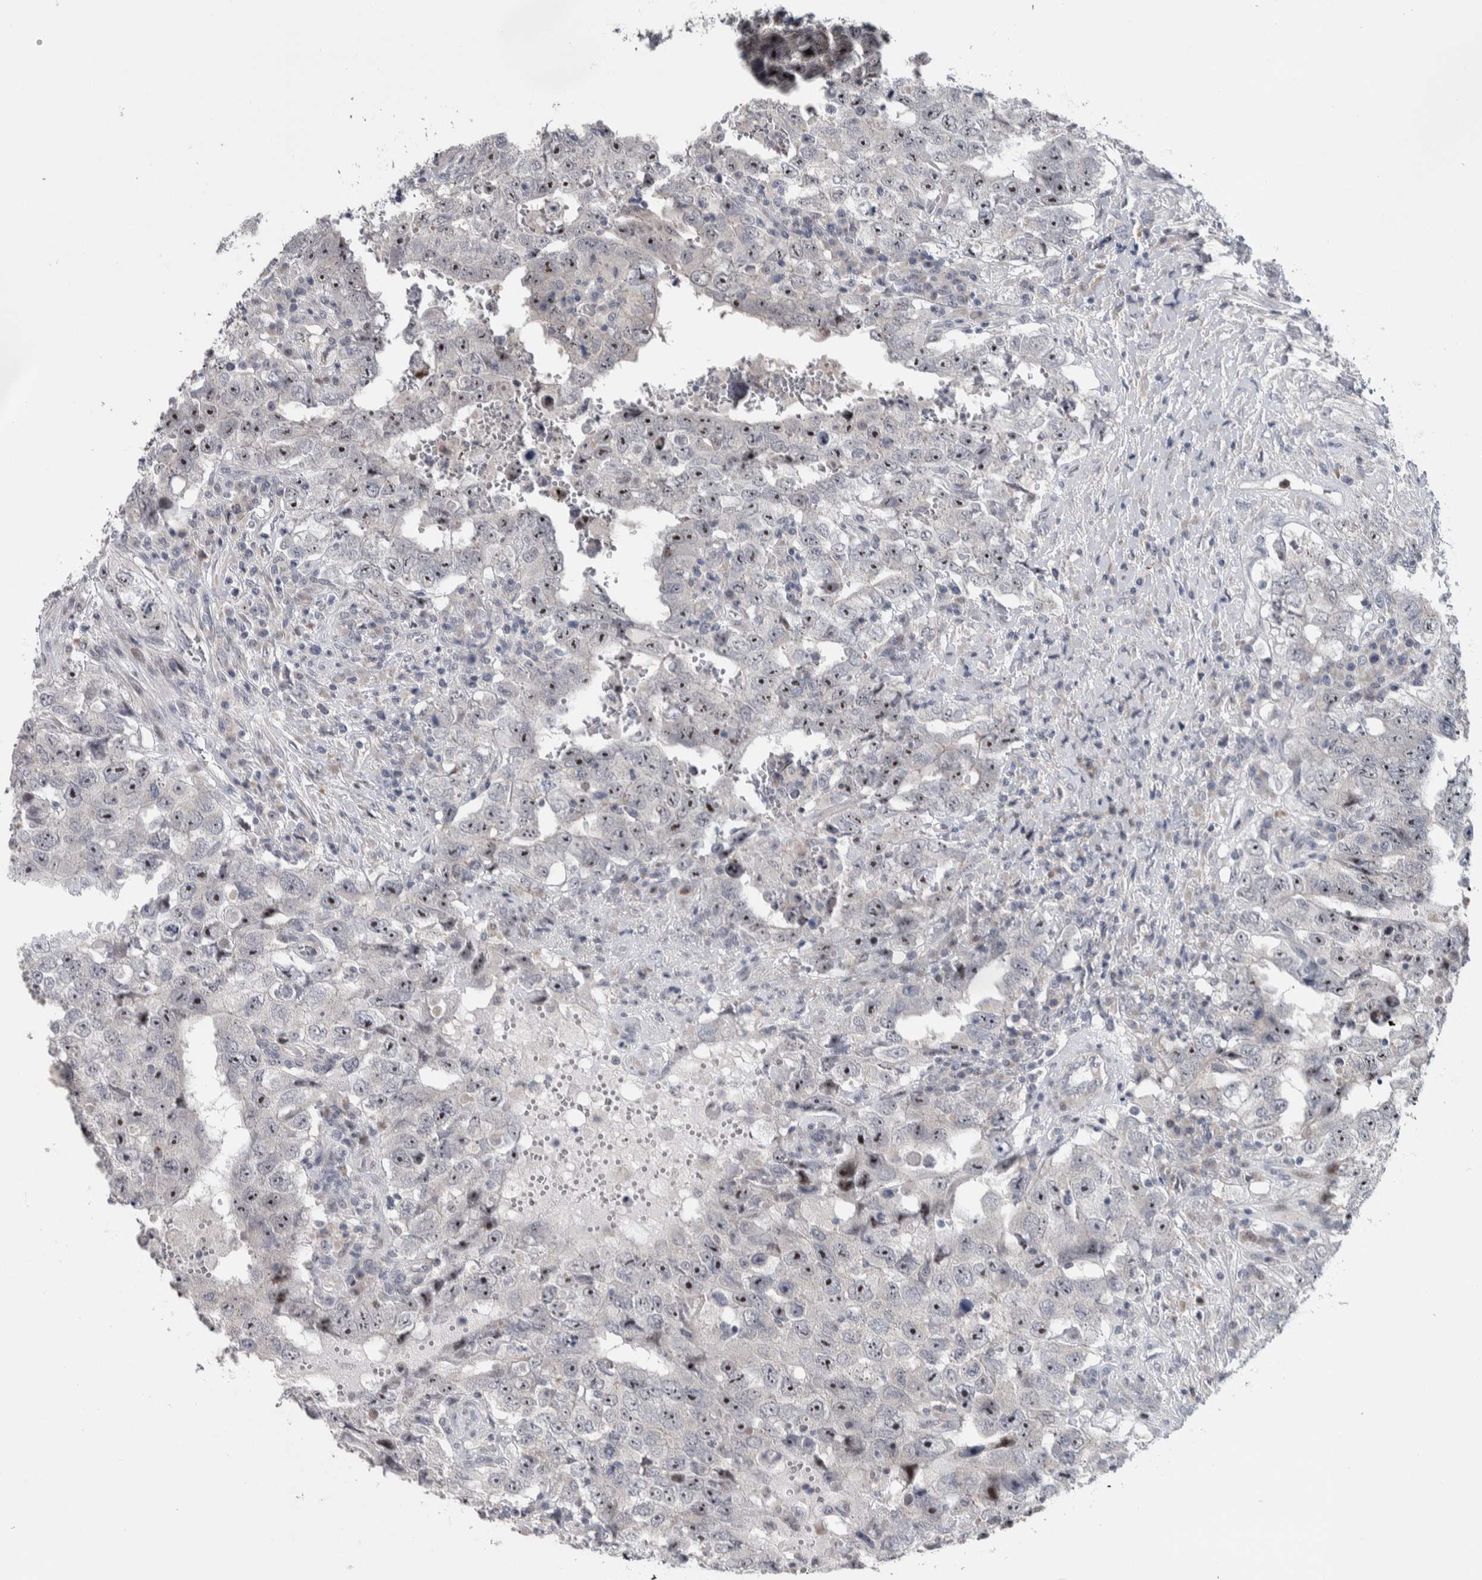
{"staining": {"intensity": "strong", "quantity": "25%-75%", "location": "nuclear"}, "tissue": "testis cancer", "cell_type": "Tumor cells", "image_type": "cancer", "snomed": [{"axis": "morphology", "description": "Carcinoma, Embryonal, NOS"}, {"axis": "topography", "description": "Testis"}], "caption": "A brown stain labels strong nuclear expression of a protein in testis cancer tumor cells.", "gene": "PRRG4", "patient": {"sex": "male", "age": 26}}